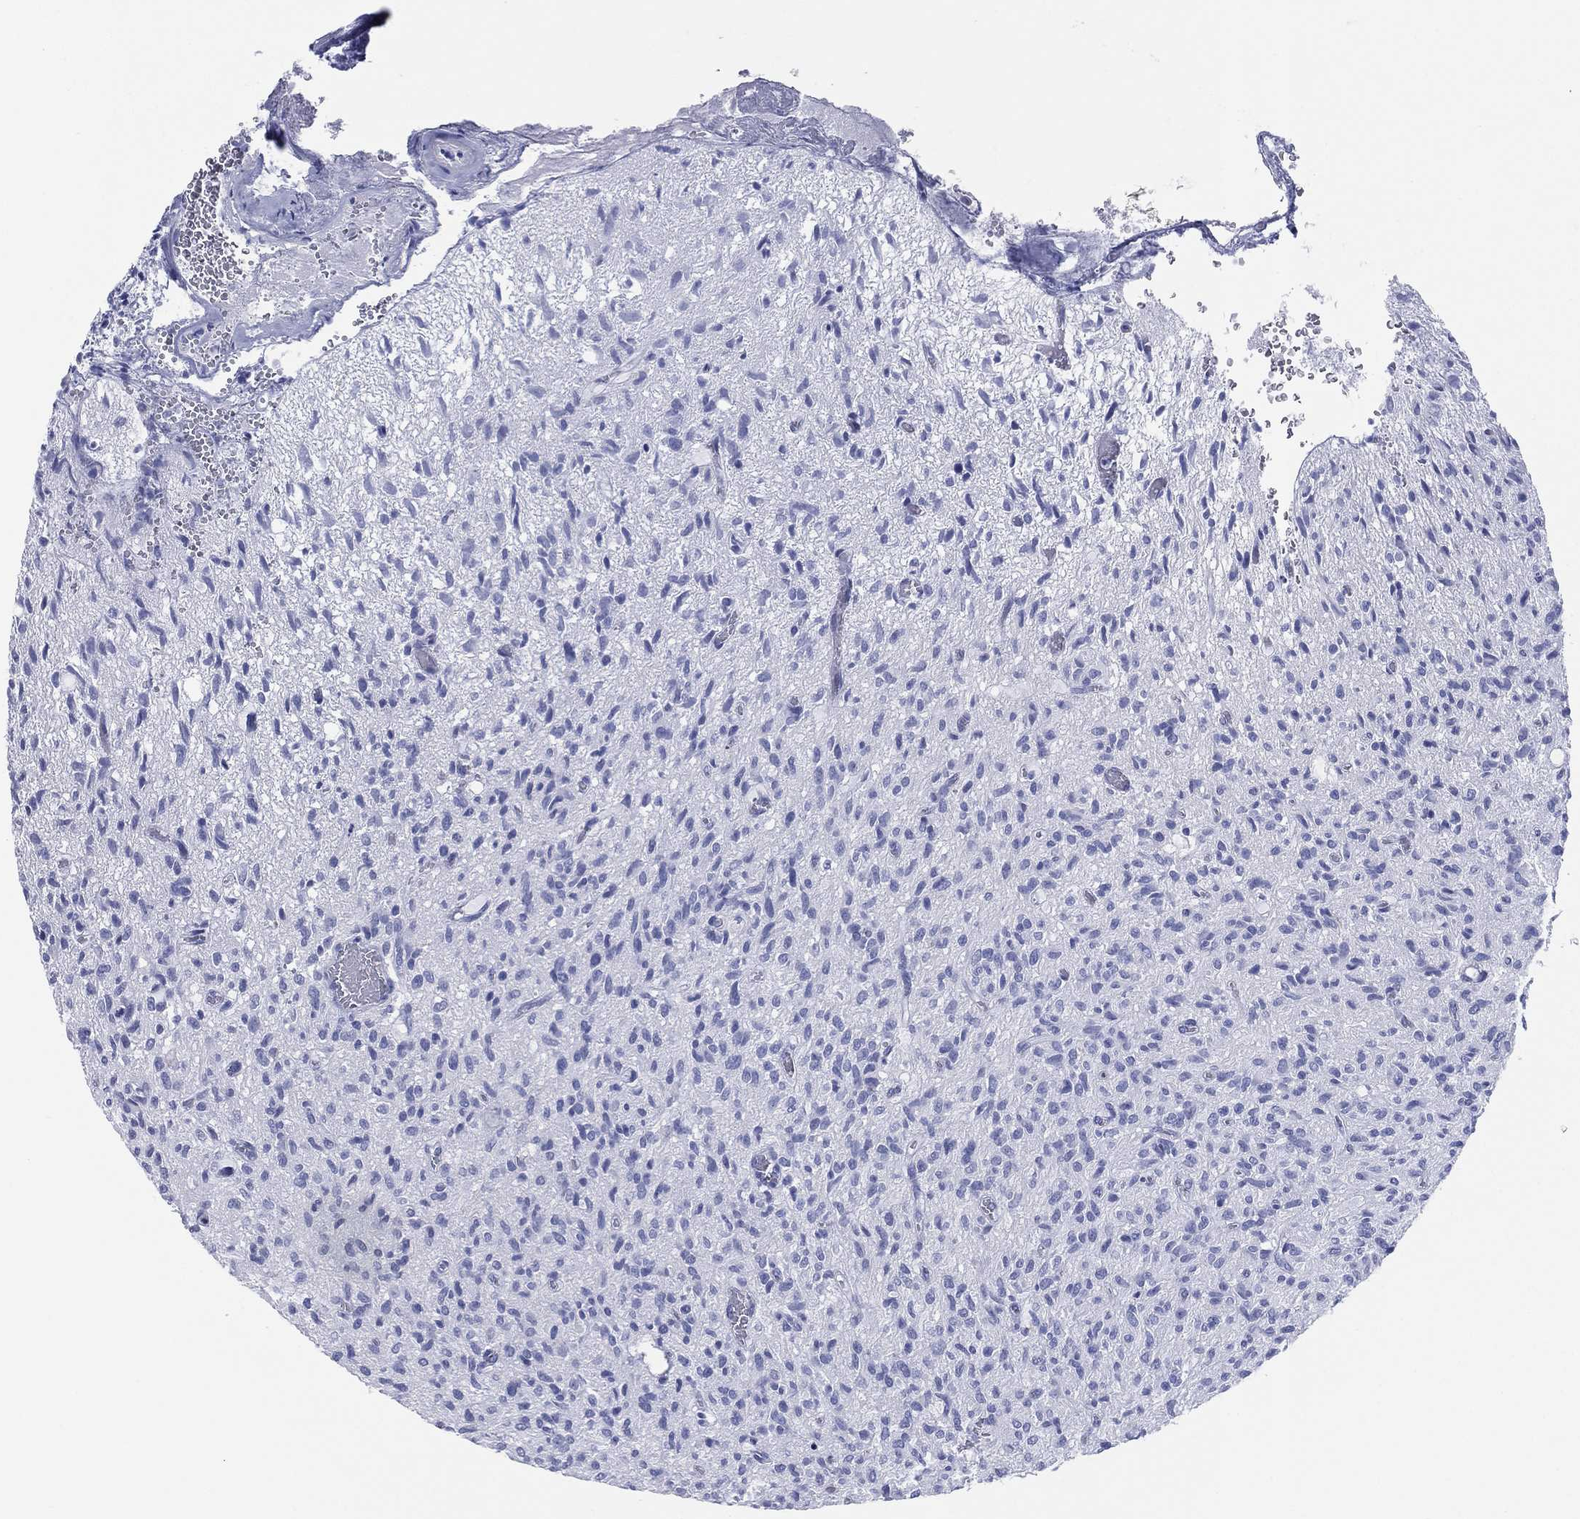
{"staining": {"intensity": "negative", "quantity": "none", "location": "none"}, "tissue": "glioma", "cell_type": "Tumor cells", "image_type": "cancer", "snomed": [{"axis": "morphology", "description": "Glioma, malignant, High grade"}, {"axis": "topography", "description": "Brain"}], "caption": "Malignant glioma (high-grade) was stained to show a protein in brown. There is no significant positivity in tumor cells.", "gene": "CD79A", "patient": {"sex": "male", "age": 64}}